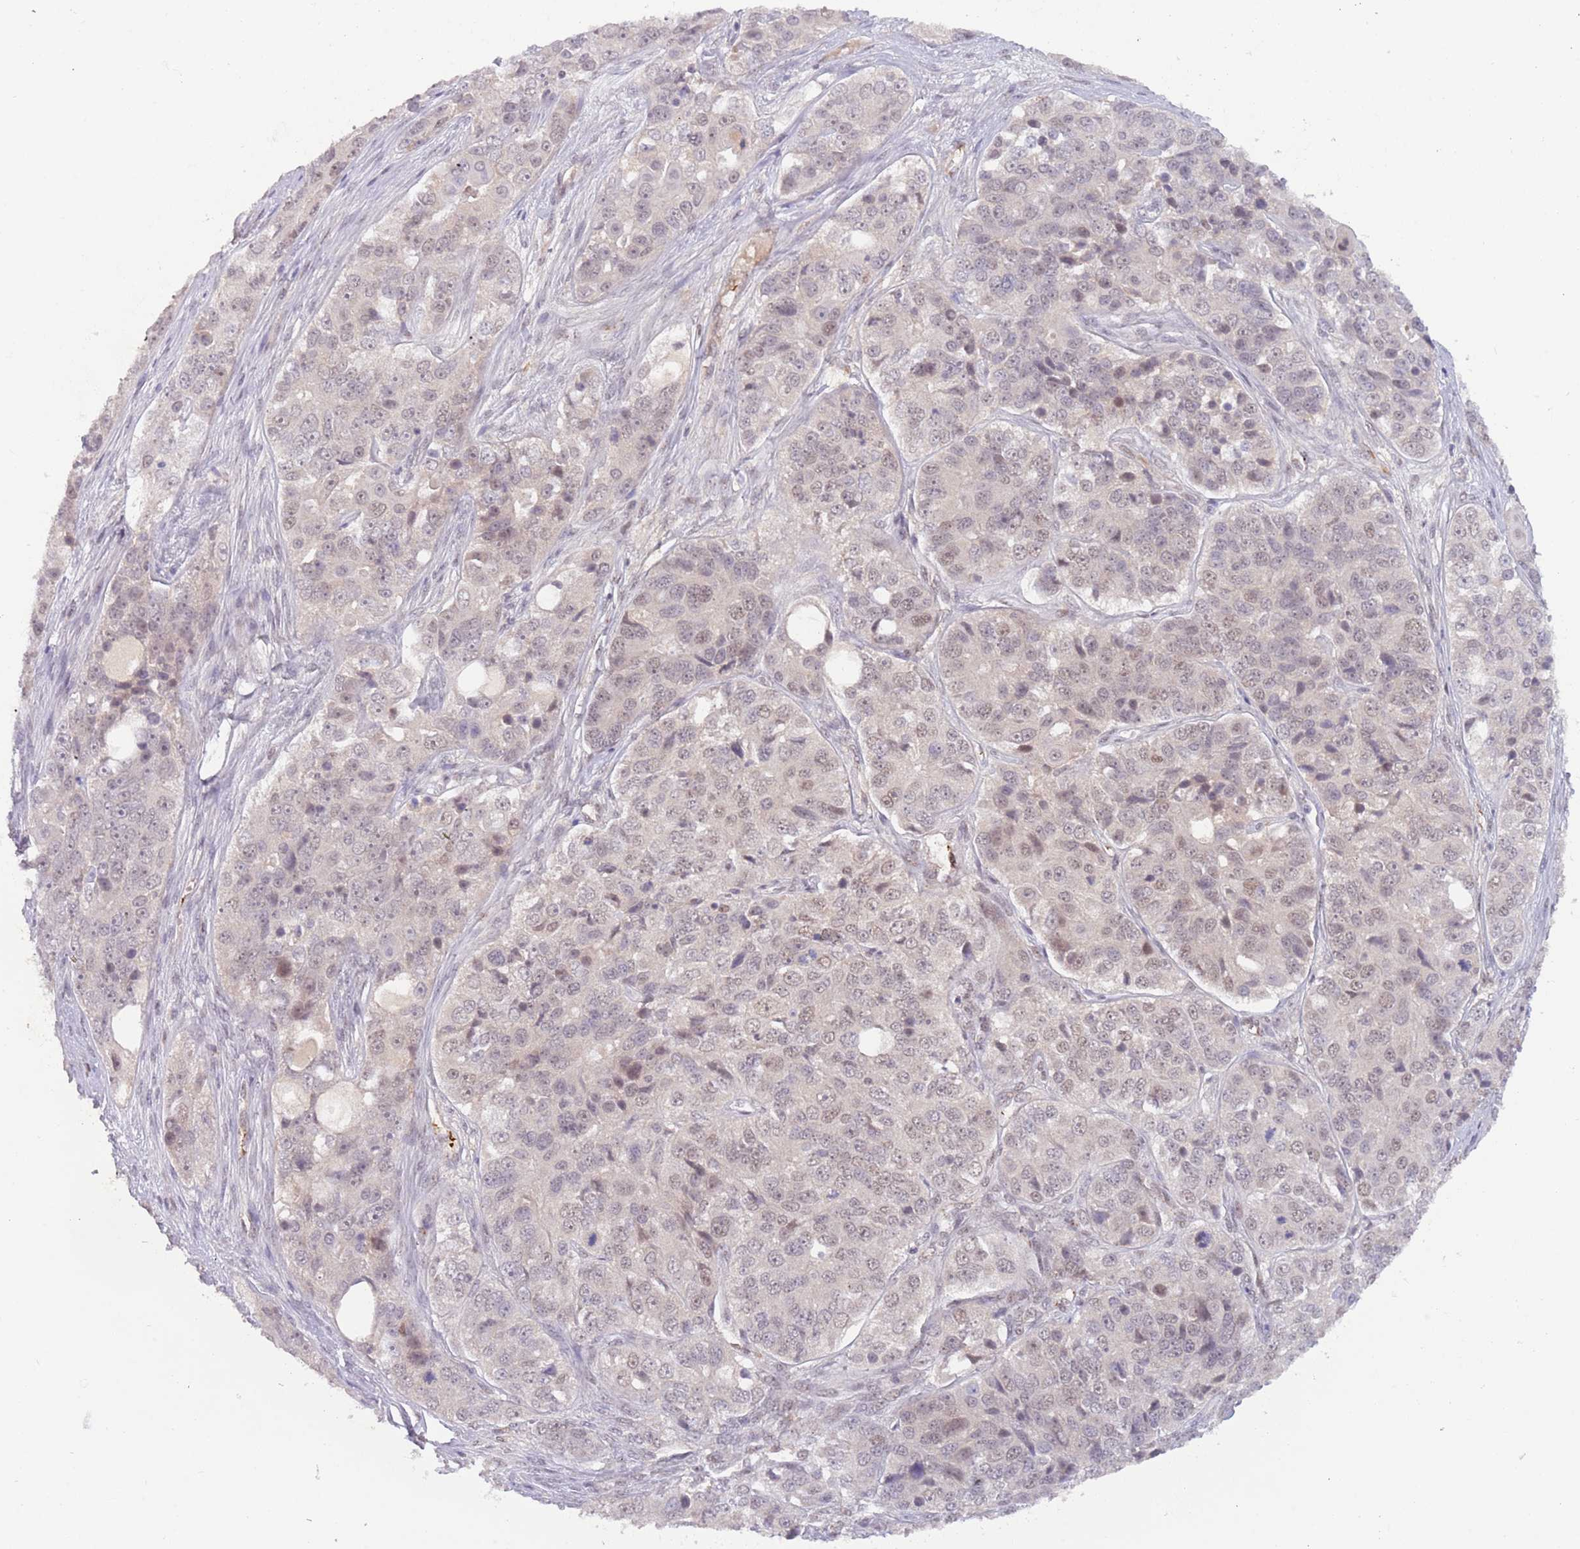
{"staining": {"intensity": "weak", "quantity": "<25%", "location": "nuclear"}, "tissue": "ovarian cancer", "cell_type": "Tumor cells", "image_type": "cancer", "snomed": [{"axis": "morphology", "description": "Carcinoma, endometroid"}, {"axis": "topography", "description": "Ovary"}], "caption": "Immunohistochemistry of ovarian endometroid carcinoma exhibits no positivity in tumor cells.", "gene": "RFXANK", "patient": {"sex": "female", "age": 51}}